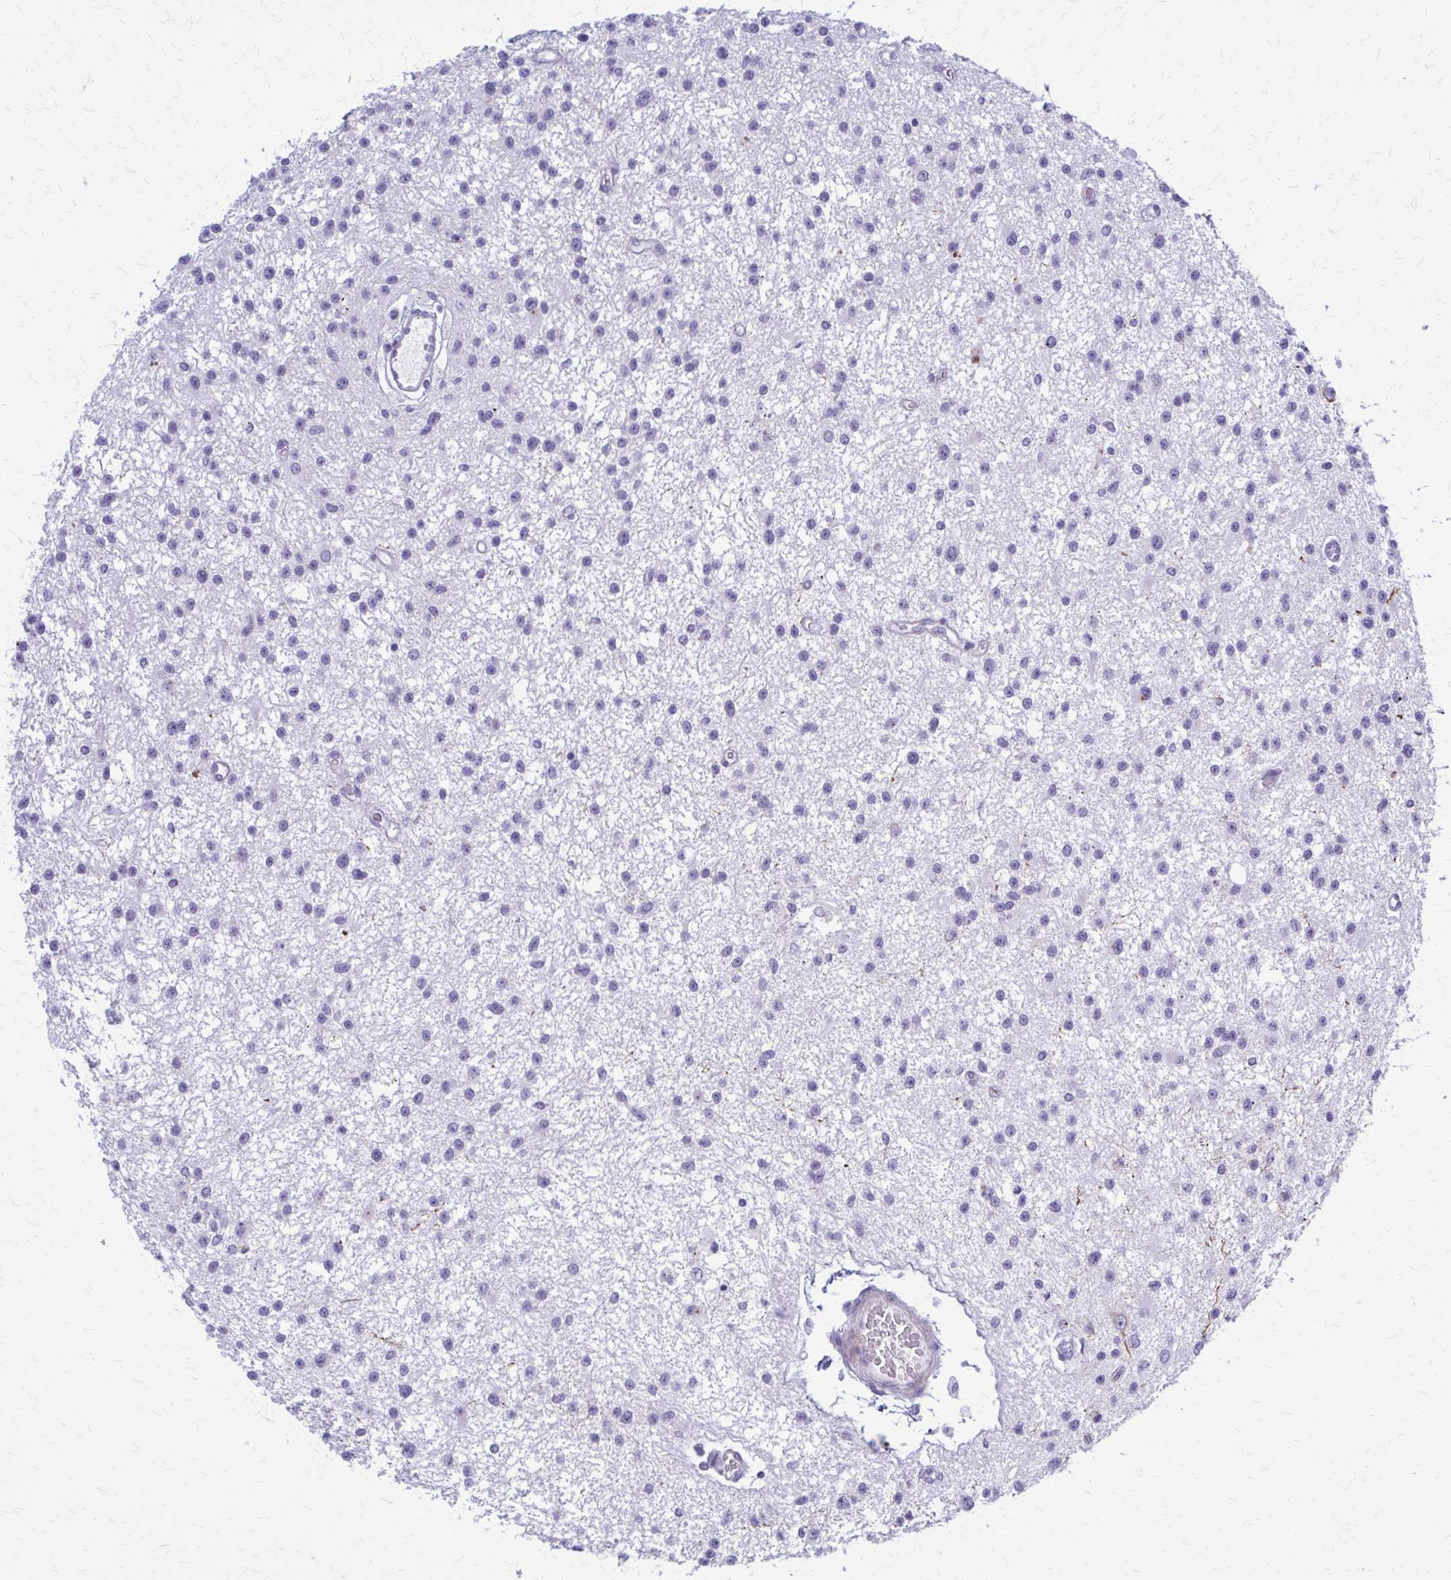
{"staining": {"intensity": "negative", "quantity": "none", "location": "none"}, "tissue": "glioma", "cell_type": "Tumor cells", "image_type": "cancer", "snomed": [{"axis": "morphology", "description": "Glioma, malignant, Low grade"}, {"axis": "topography", "description": "Brain"}], "caption": "The IHC histopathology image has no significant expression in tumor cells of malignant glioma (low-grade) tissue.", "gene": "PEDS1", "patient": {"sex": "male", "age": 43}}